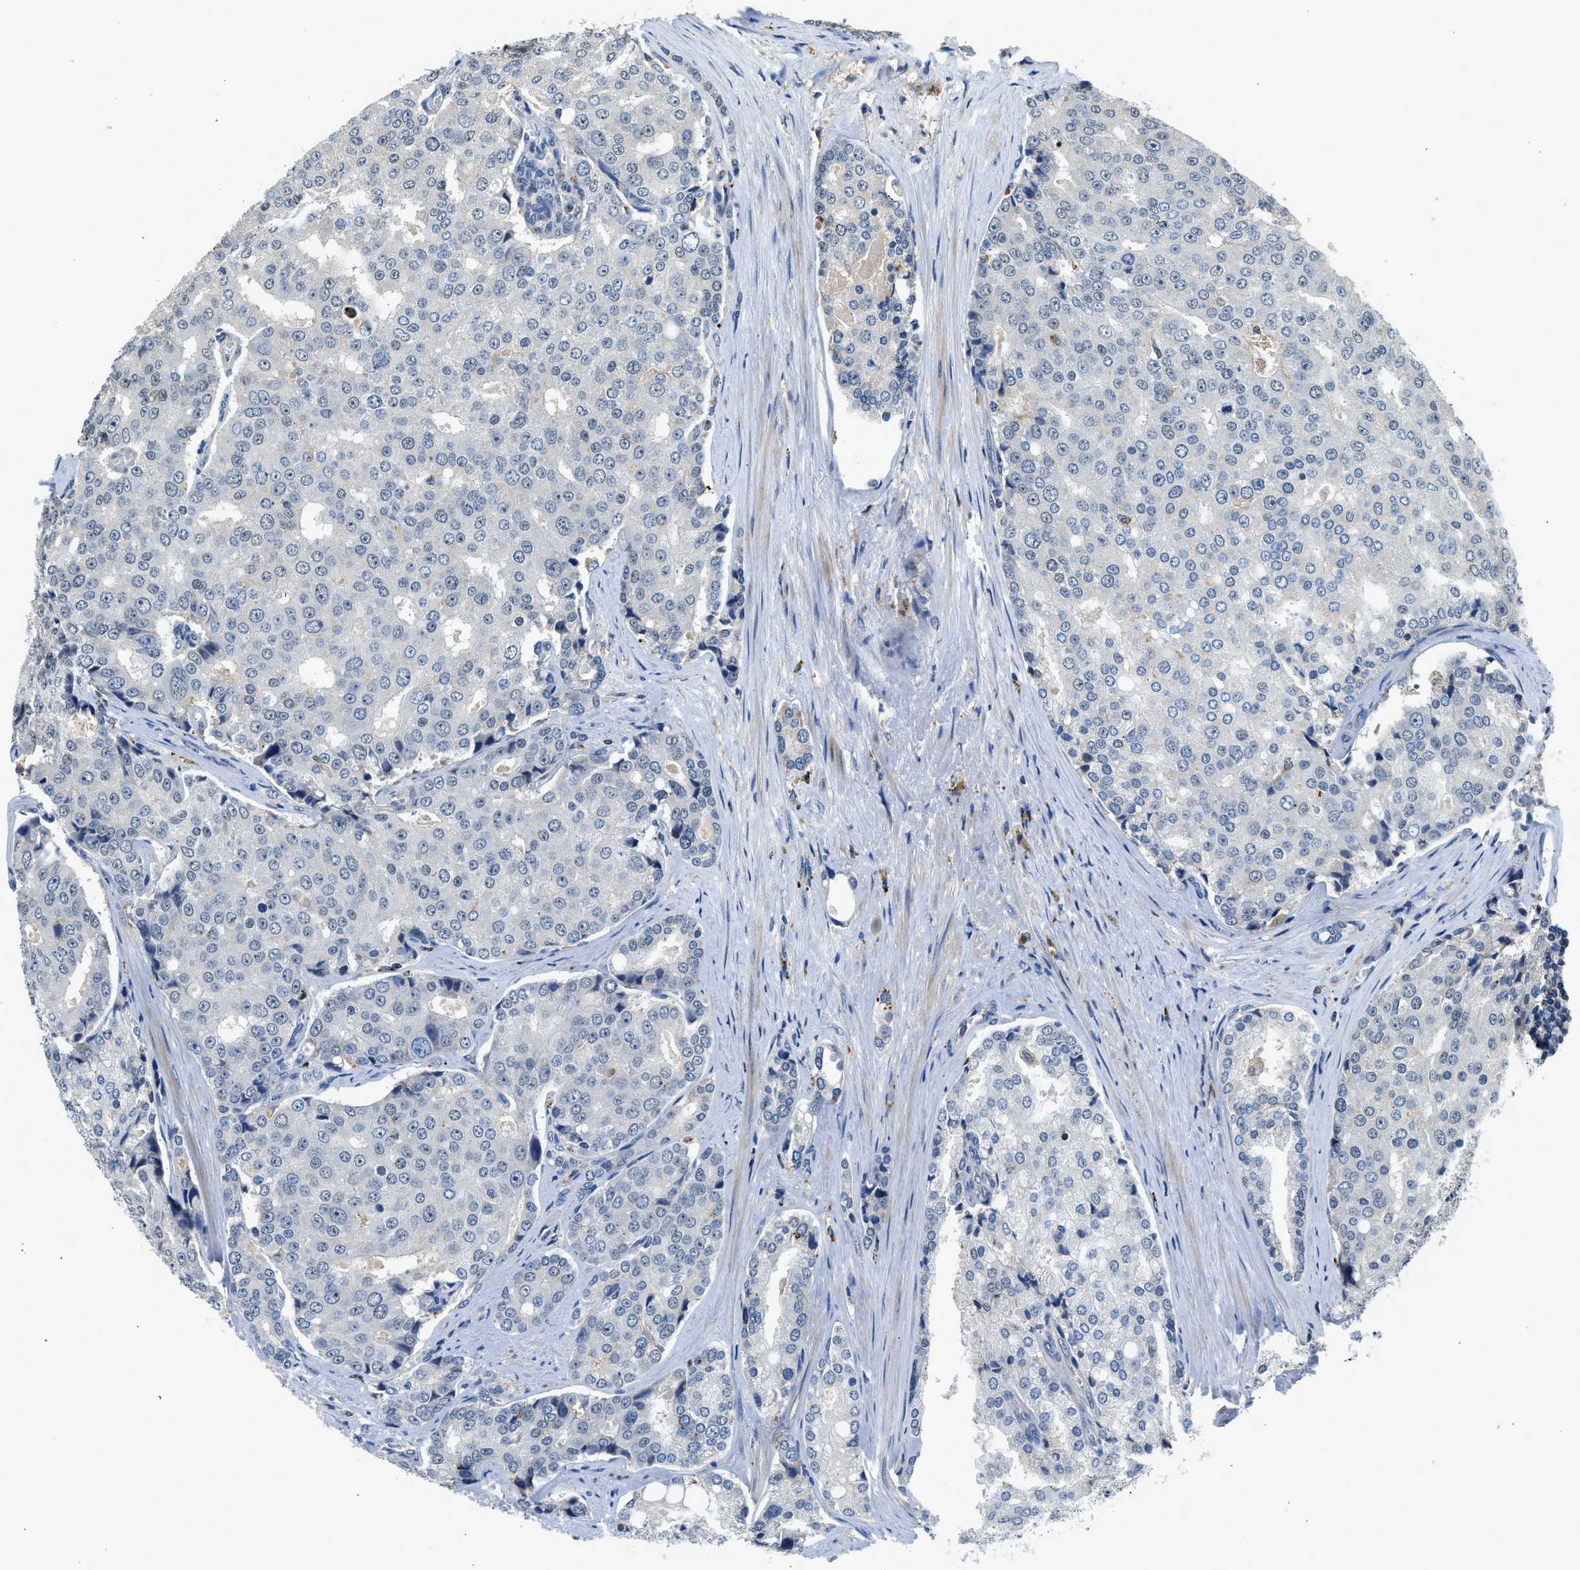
{"staining": {"intensity": "negative", "quantity": "none", "location": "none"}, "tissue": "prostate cancer", "cell_type": "Tumor cells", "image_type": "cancer", "snomed": [{"axis": "morphology", "description": "Adenocarcinoma, High grade"}, {"axis": "topography", "description": "Prostate"}], "caption": "The image exhibits no staining of tumor cells in prostate adenocarcinoma (high-grade).", "gene": "SLC15A4", "patient": {"sex": "male", "age": 50}}